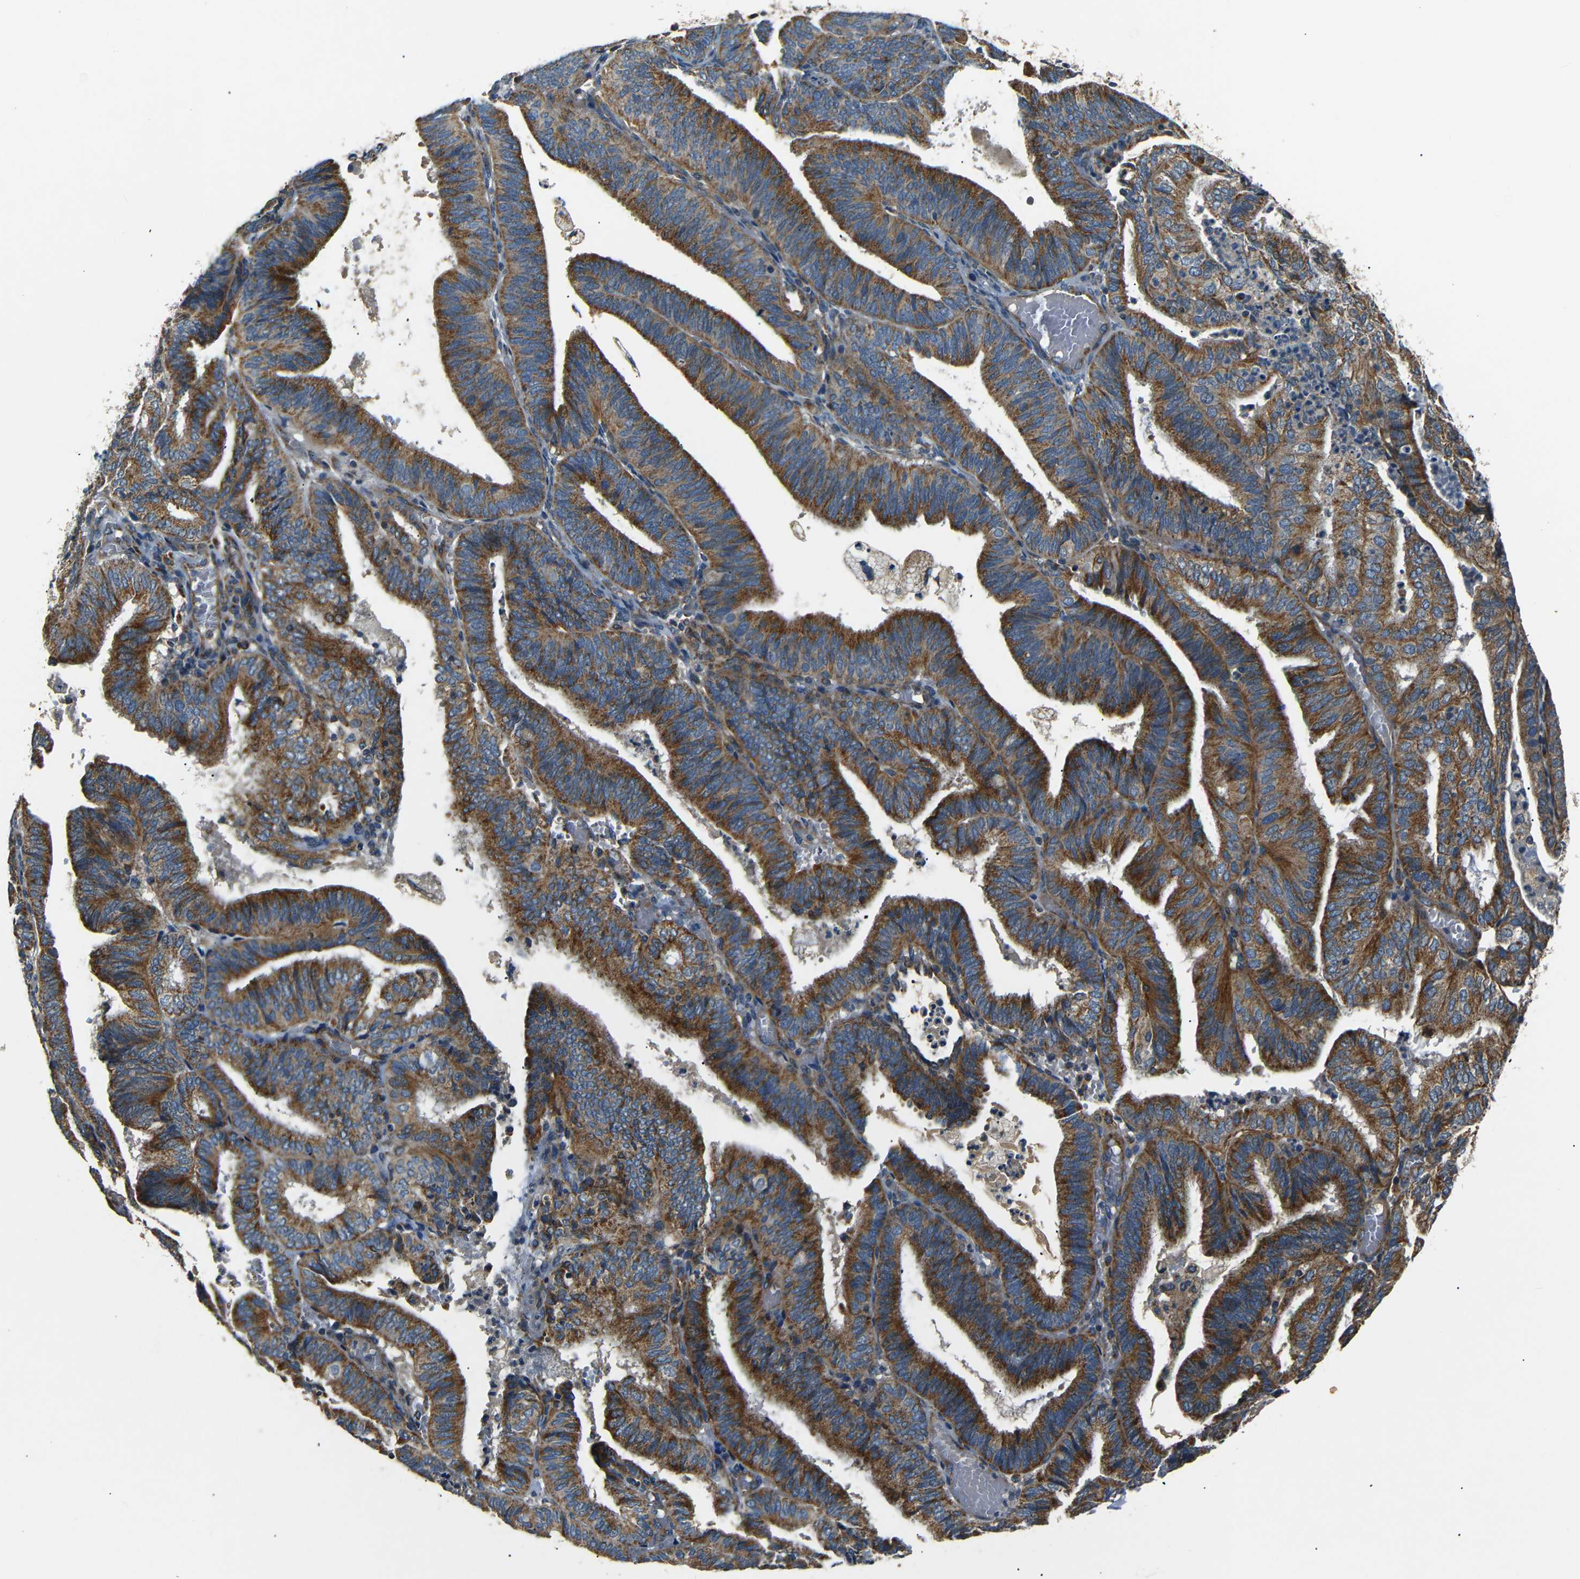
{"staining": {"intensity": "strong", "quantity": ">75%", "location": "cytoplasmic/membranous"}, "tissue": "endometrial cancer", "cell_type": "Tumor cells", "image_type": "cancer", "snomed": [{"axis": "morphology", "description": "Adenocarcinoma, NOS"}, {"axis": "topography", "description": "Uterus"}], "caption": "IHC photomicrograph of neoplastic tissue: human endometrial cancer (adenocarcinoma) stained using IHC demonstrates high levels of strong protein expression localized specifically in the cytoplasmic/membranous of tumor cells, appearing as a cytoplasmic/membranous brown color.", "gene": "NETO2", "patient": {"sex": "female", "age": 60}}